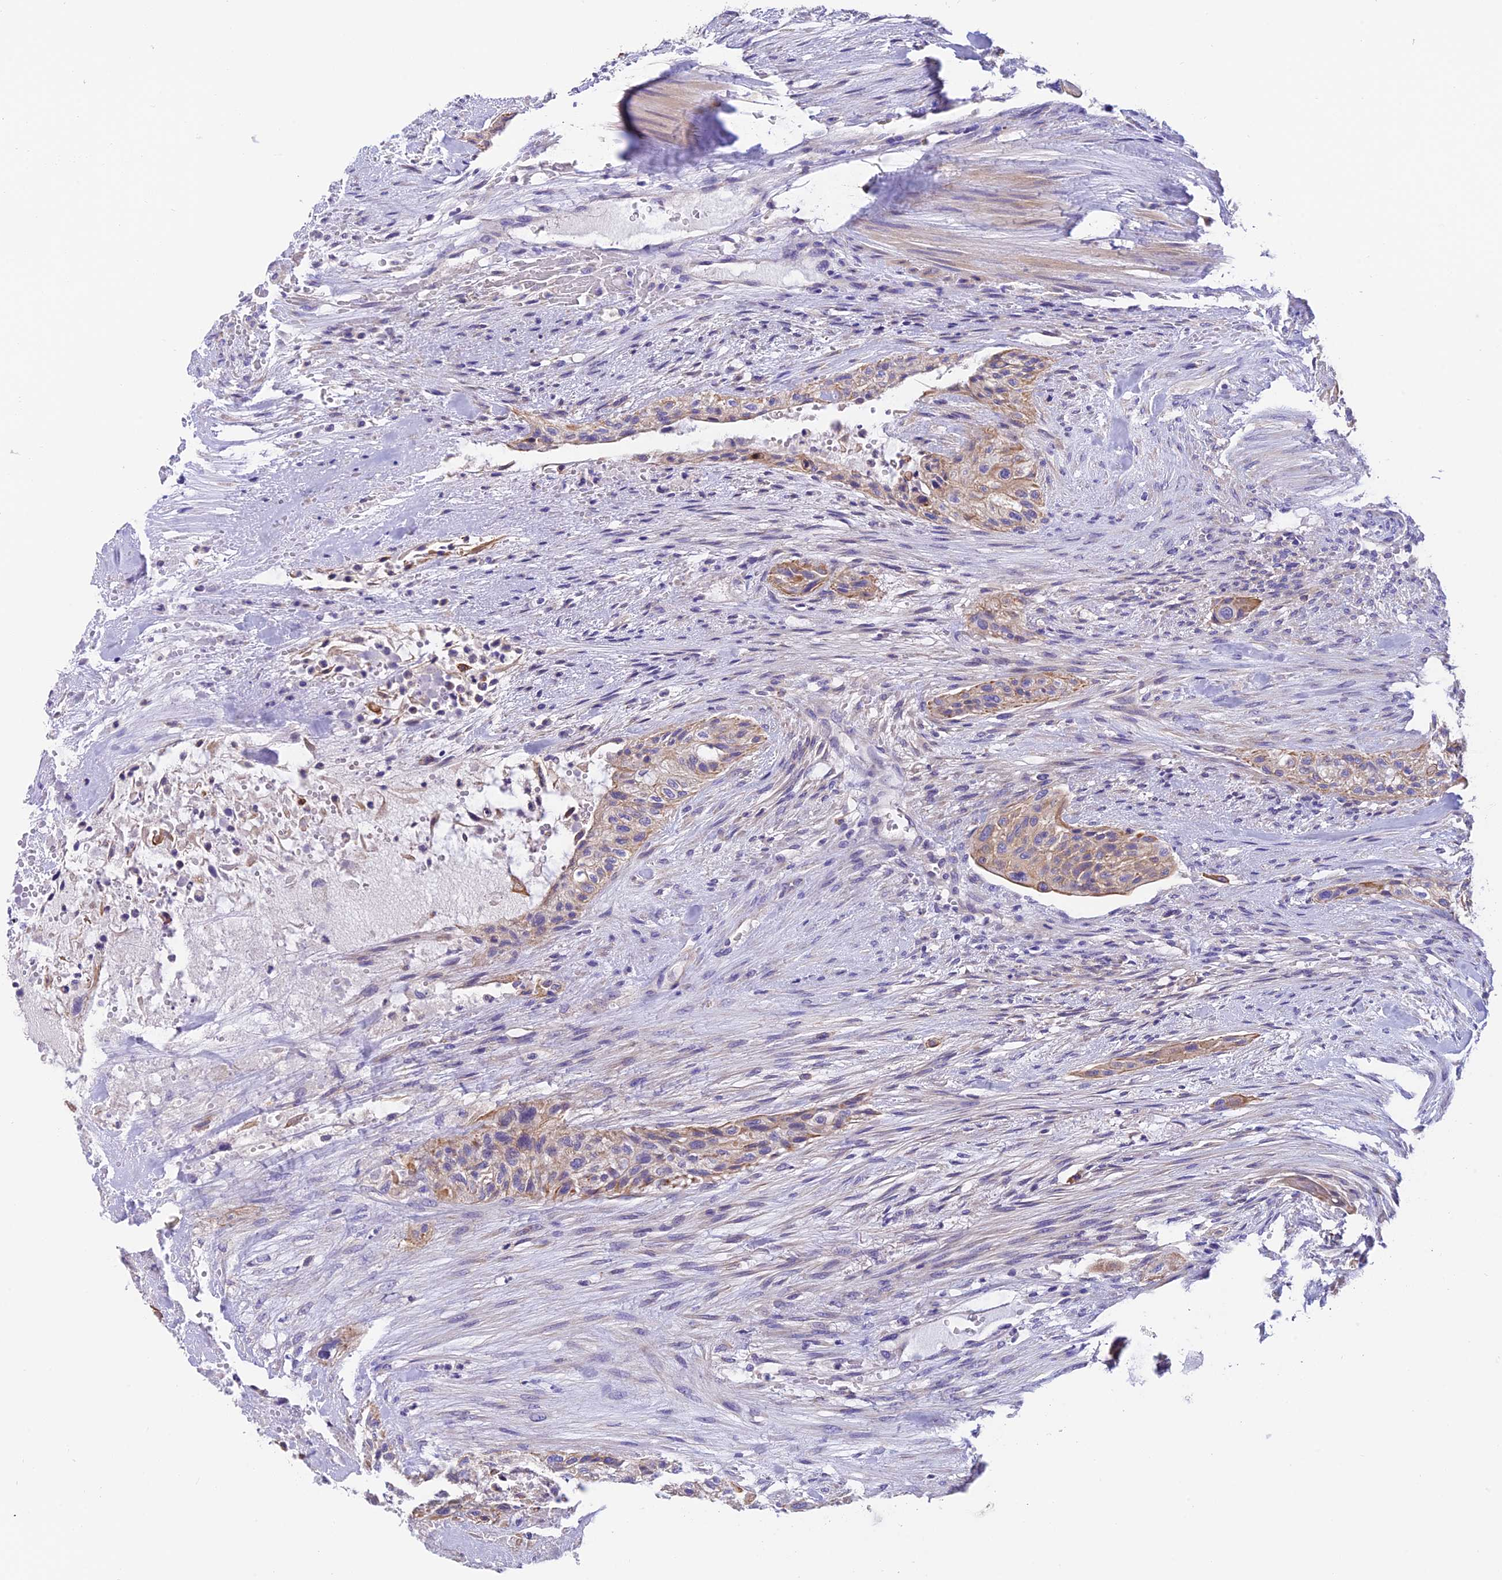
{"staining": {"intensity": "moderate", "quantity": "<25%", "location": "cytoplasmic/membranous"}, "tissue": "urothelial cancer", "cell_type": "Tumor cells", "image_type": "cancer", "snomed": [{"axis": "morphology", "description": "Urothelial carcinoma, High grade"}, {"axis": "topography", "description": "Urinary bladder"}], "caption": "Urothelial cancer stained with a protein marker displays moderate staining in tumor cells.", "gene": "C17orf67", "patient": {"sex": "male", "age": 35}}